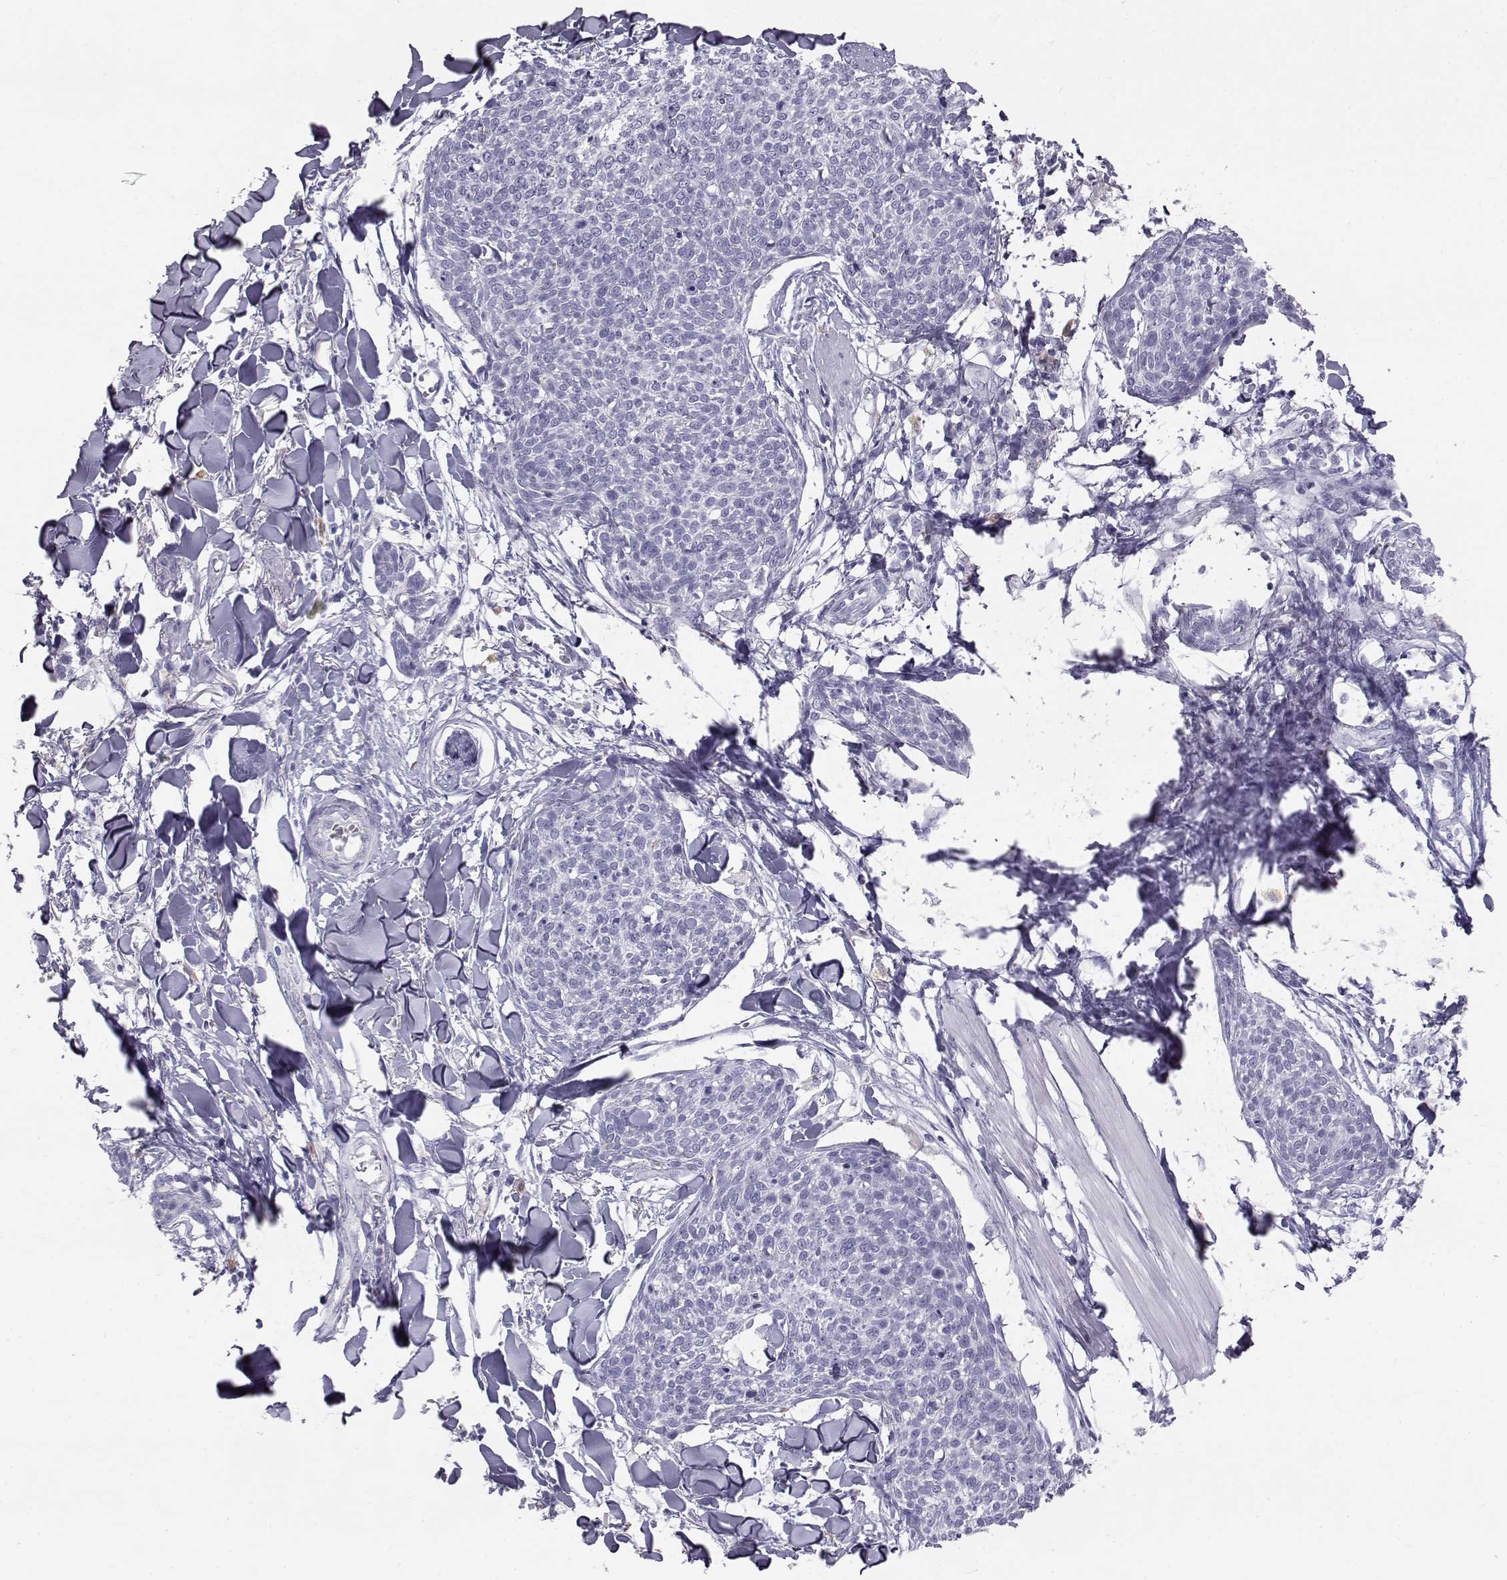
{"staining": {"intensity": "negative", "quantity": "none", "location": "none"}, "tissue": "skin cancer", "cell_type": "Tumor cells", "image_type": "cancer", "snomed": [{"axis": "morphology", "description": "Squamous cell carcinoma, NOS"}, {"axis": "topography", "description": "Skin"}, {"axis": "topography", "description": "Vulva"}], "caption": "The histopathology image shows no significant expression in tumor cells of skin cancer (squamous cell carcinoma).", "gene": "ITLN2", "patient": {"sex": "female", "age": 75}}